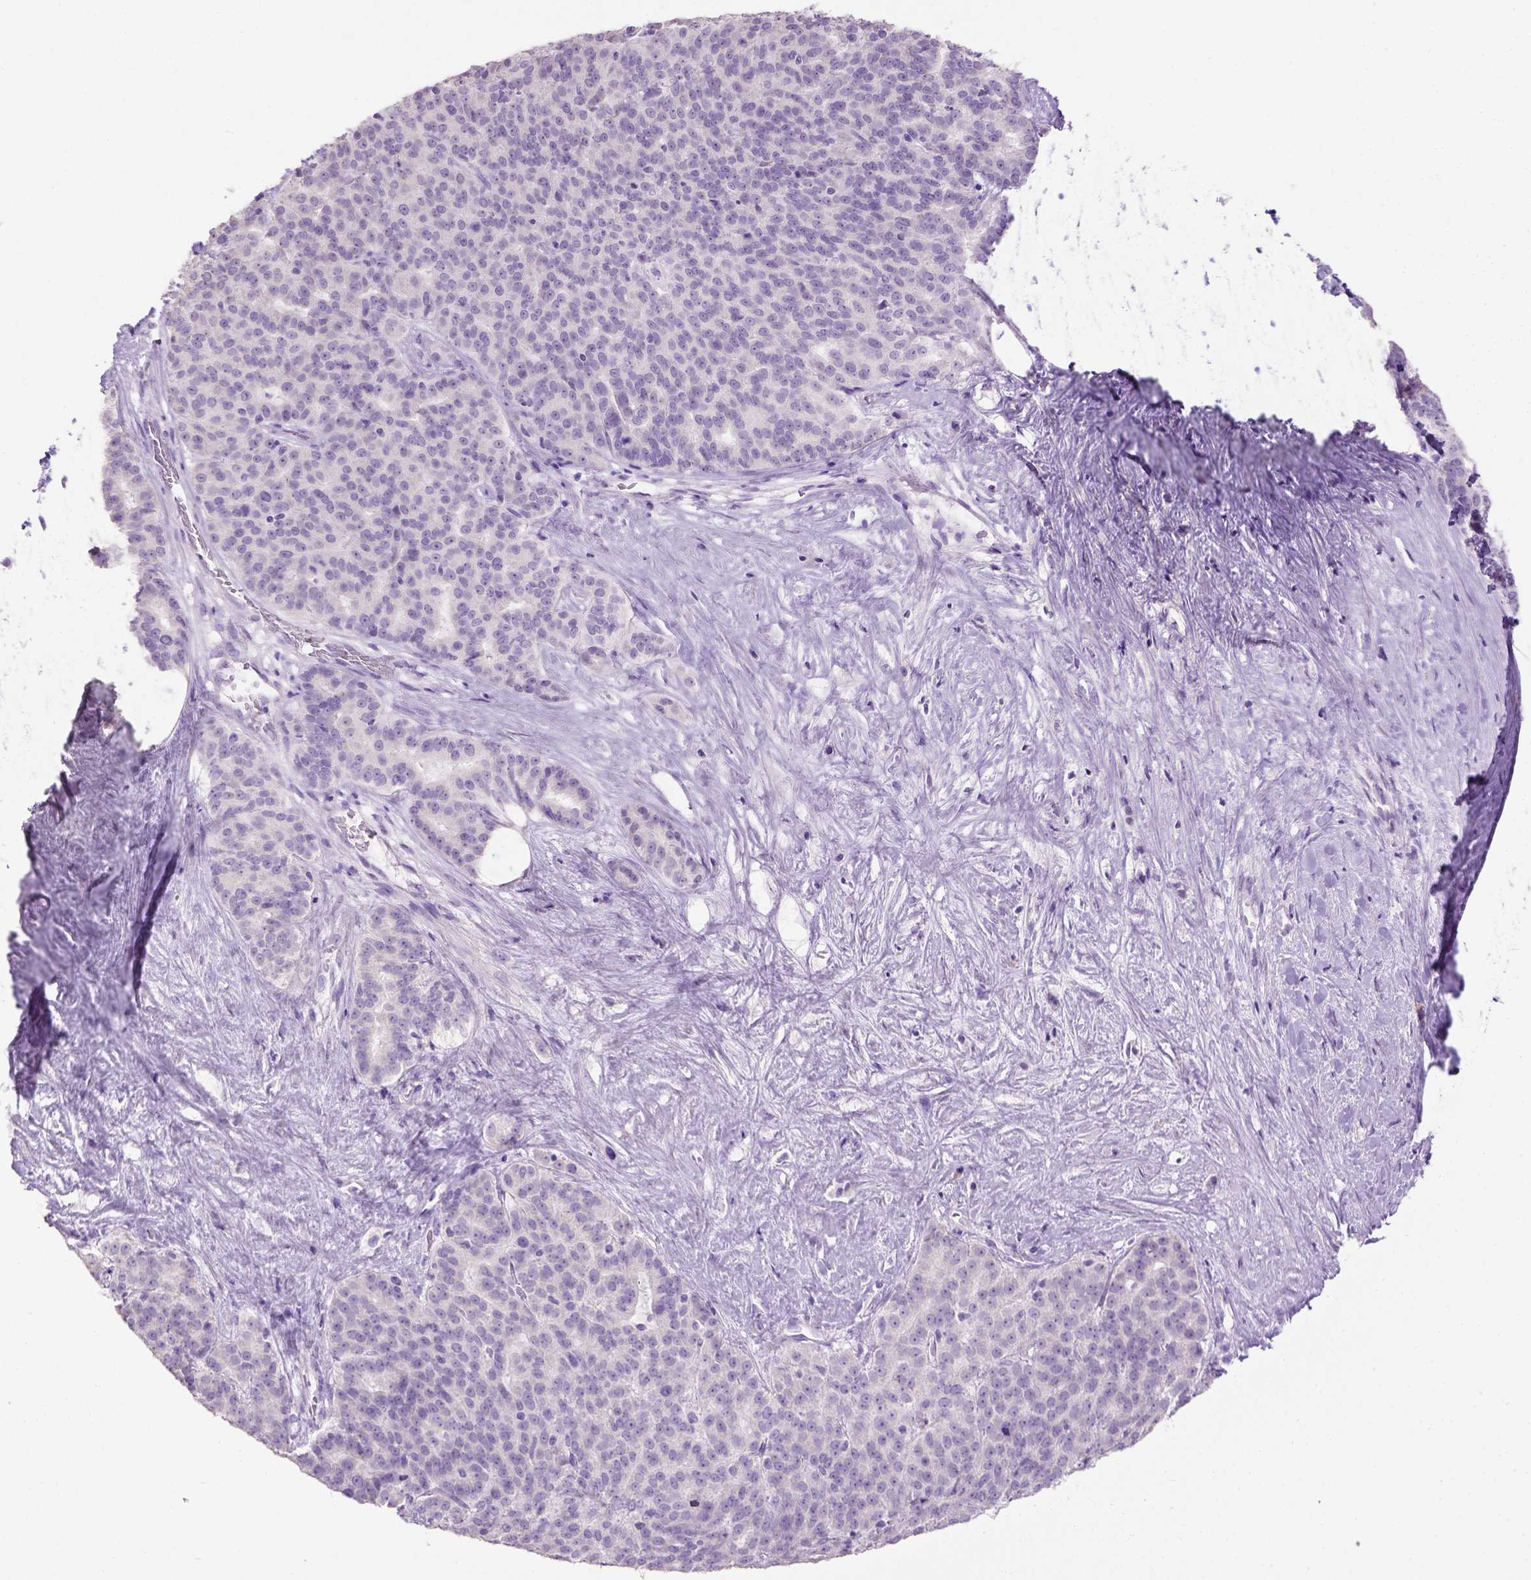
{"staining": {"intensity": "negative", "quantity": "none", "location": "none"}, "tissue": "liver cancer", "cell_type": "Tumor cells", "image_type": "cancer", "snomed": [{"axis": "morphology", "description": "Cholangiocarcinoma"}, {"axis": "topography", "description": "Liver"}], "caption": "A micrograph of human liver cancer is negative for staining in tumor cells.", "gene": "CYP24A1", "patient": {"sex": "female", "age": 47}}